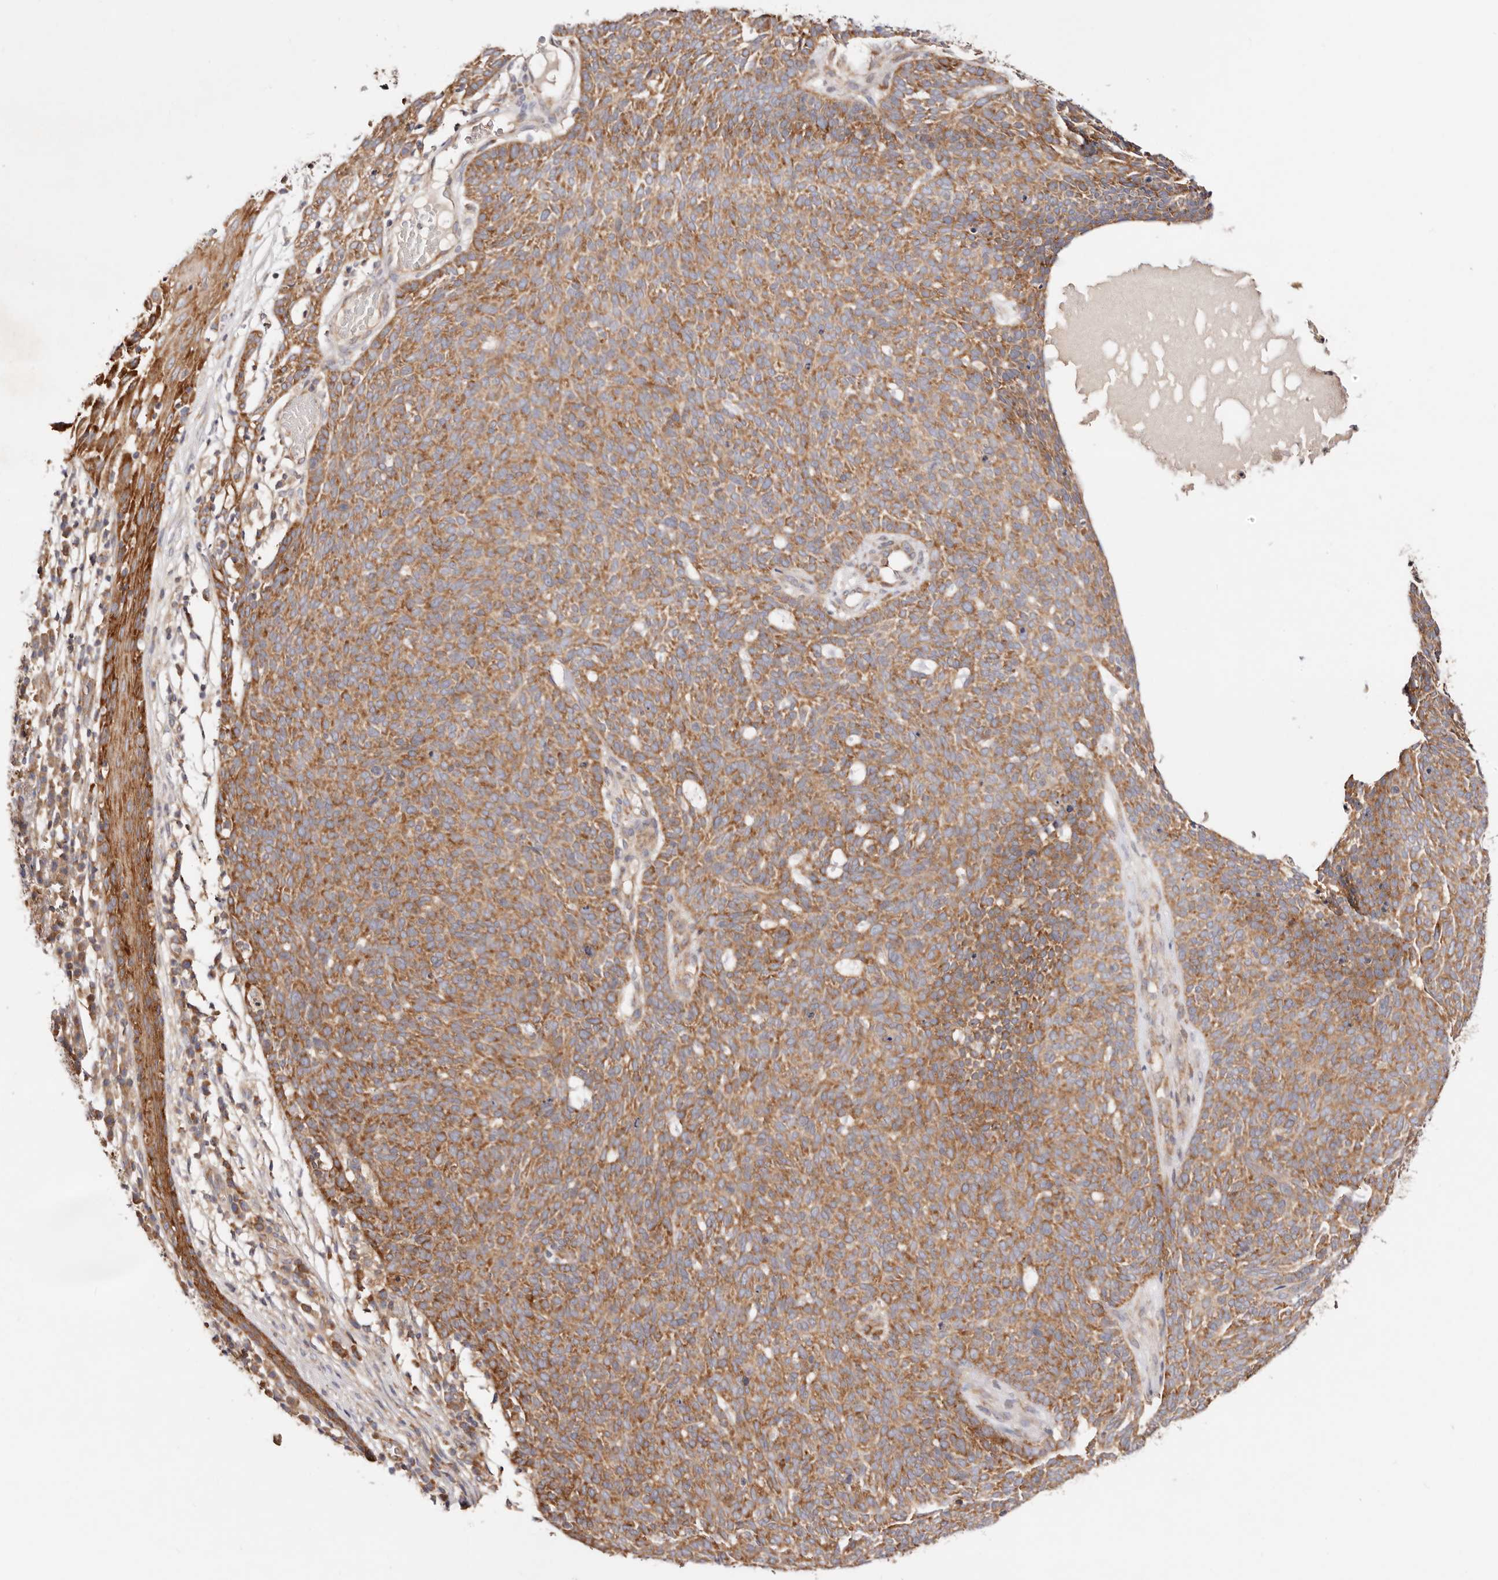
{"staining": {"intensity": "moderate", "quantity": ">75%", "location": "cytoplasmic/membranous"}, "tissue": "skin cancer", "cell_type": "Tumor cells", "image_type": "cancer", "snomed": [{"axis": "morphology", "description": "Squamous cell carcinoma, NOS"}, {"axis": "topography", "description": "Skin"}], "caption": "An image showing moderate cytoplasmic/membranous positivity in approximately >75% of tumor cells in skin squamous cell carcinoma, as visualized by brown immunohistochemical staining.", "gene": "GNA13", "patient": {"sex": "female", "age": 90}}